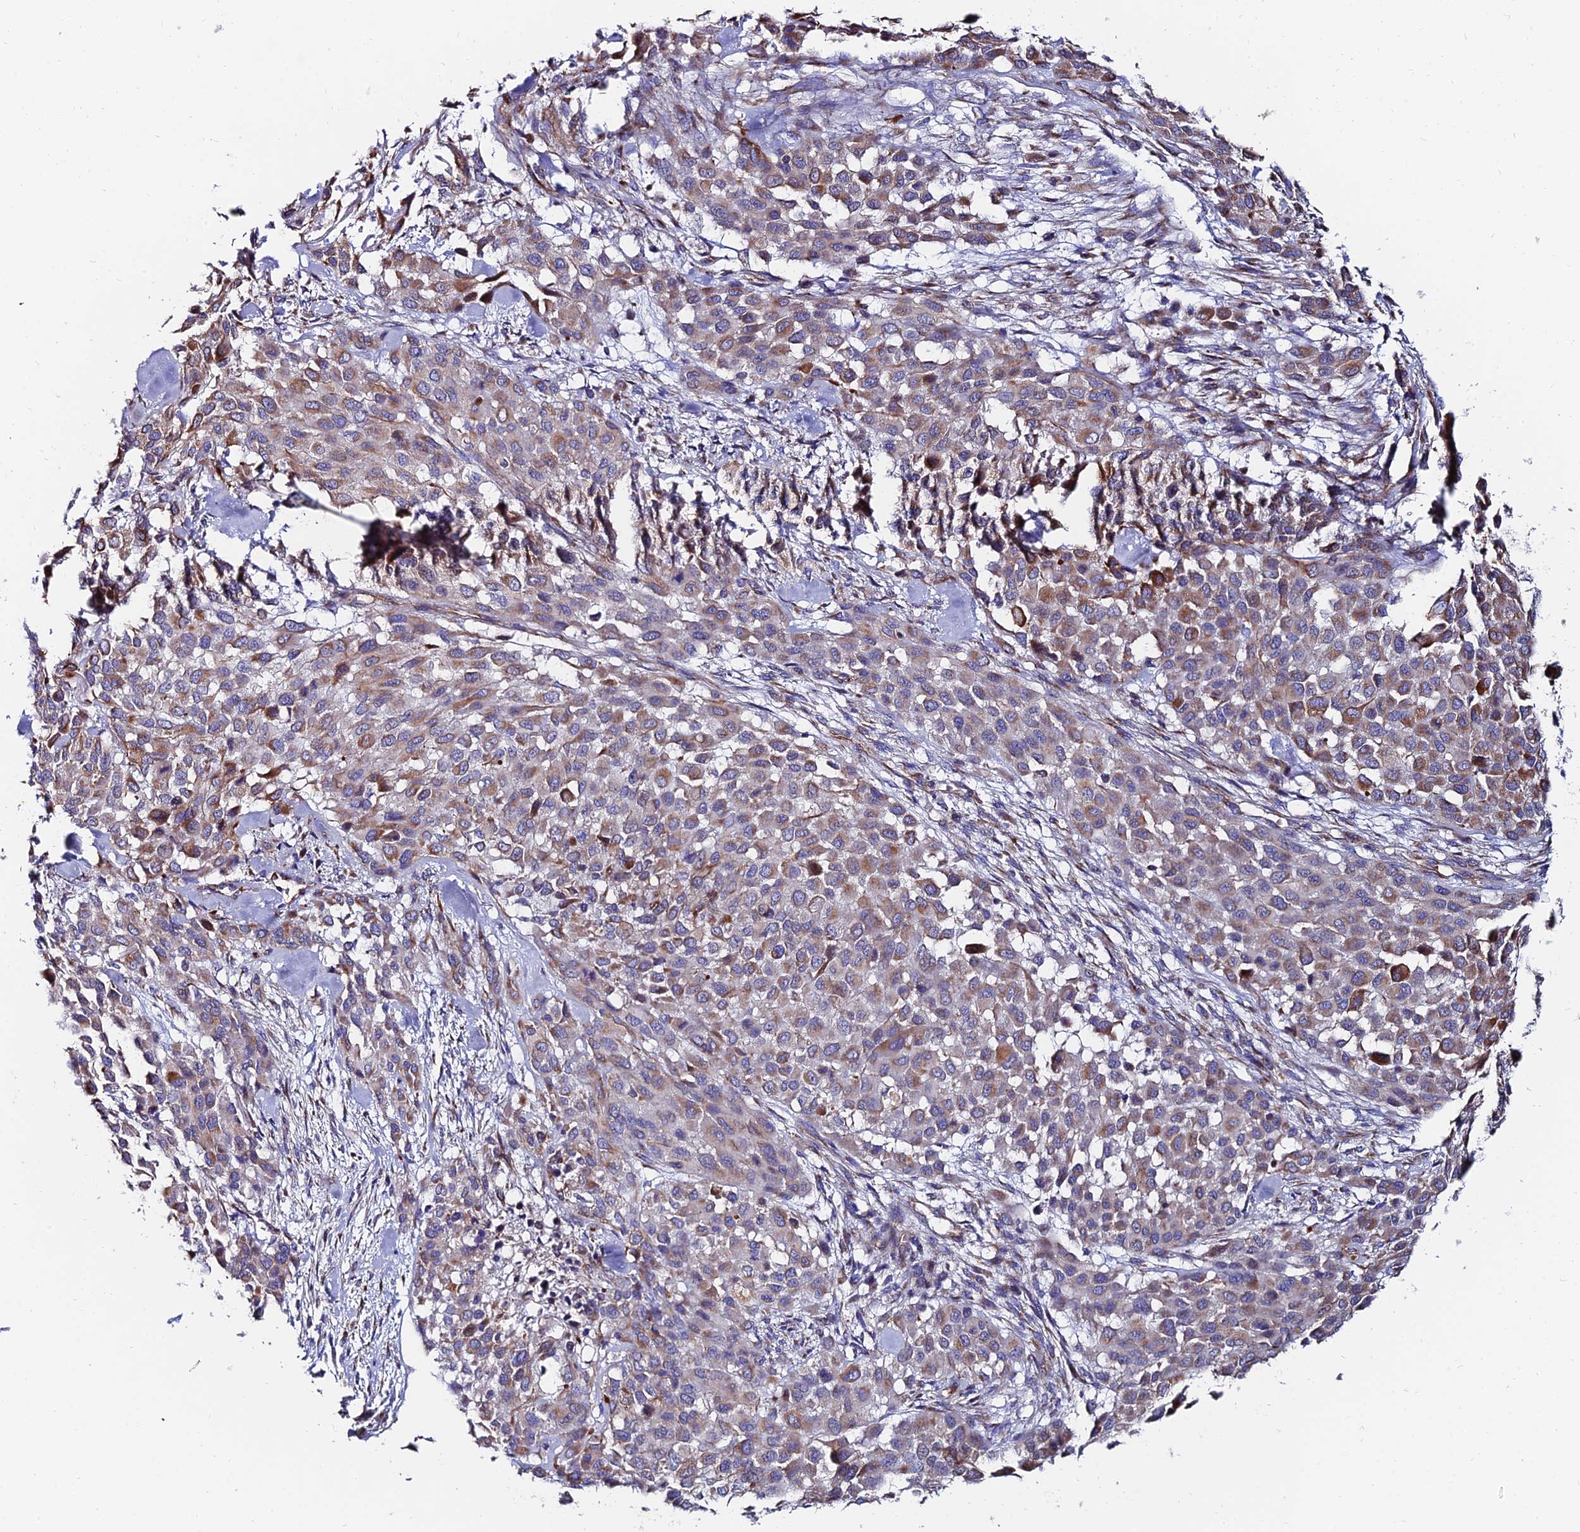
{"staining": {"intensity": "moderate", "quantity": "25%-75%", "location": "cytoplasmic/membranous"}, "tissue": "melanoma", "cell_type": "Tumor cells", "image_type": "cancer", "snomed": [{"axis": "morphology", "description": "Malignant melanoma, Metastatic site"}, {"axis": "topography", "description": "Skin"}], "caption": "Malignant melanoma (metastatic site) stained with DAB (3,3'-diaminobenzidine) immunohistochemistry (IHC) displays medium levels of moderate cytoplasmic/membranous staining in about 25%-75% of tumor cells. The staining was performed using DAB to visualize the protein expression in brown, while the nuclei were stained in blue with hematoxylin (Magnification: 20x).", "gene": "ADGRF3", "patient": {"sex": "female", "age": 81}}